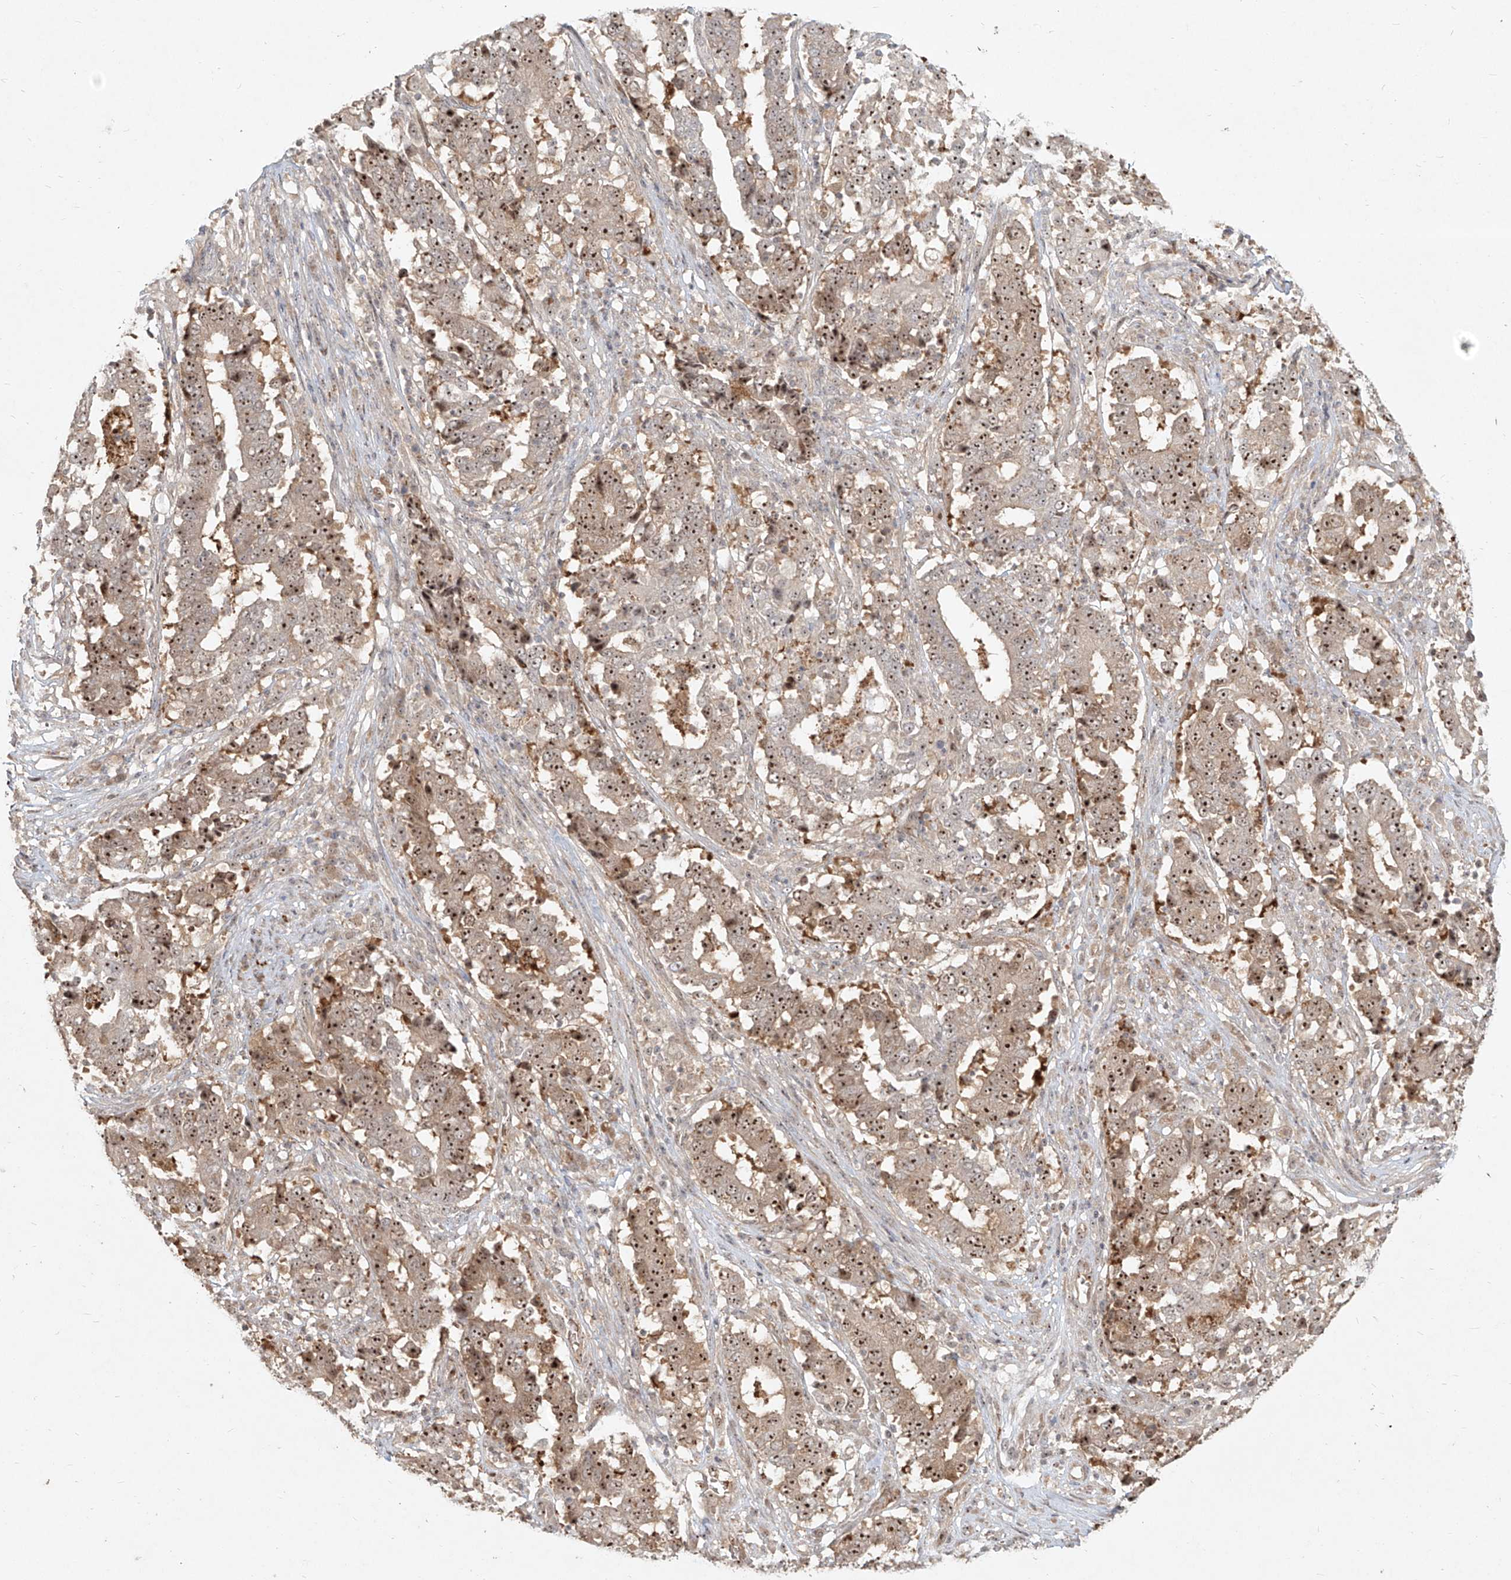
{"staining": {"intensity": "moderate", "quantity": ">75%", "location": "nuclear"}, "tissue": "stomach cancer", "cell_type": "Tumor cells", "image_type": "cancer", "snomed": [{"axis": "morphology", "description": "Adenocarcinoma, NOS"}, {"axis": "topography", "description": "Stomach"}], "caption": "An immunohistochemistry micrograph of neoplastic tissue is shown. Protein staining in brown highlights moderate nuclear positivity in stomach cancer within tumor cells. The protein of interest is stained brown, and the nuclei are stained in blue (DAB (3,3'-diaminobenzidine) IHC with brightfield microscopy, high magnification).", "gene": "BYSL", "patient": {"sex": "male", "age": 59}}